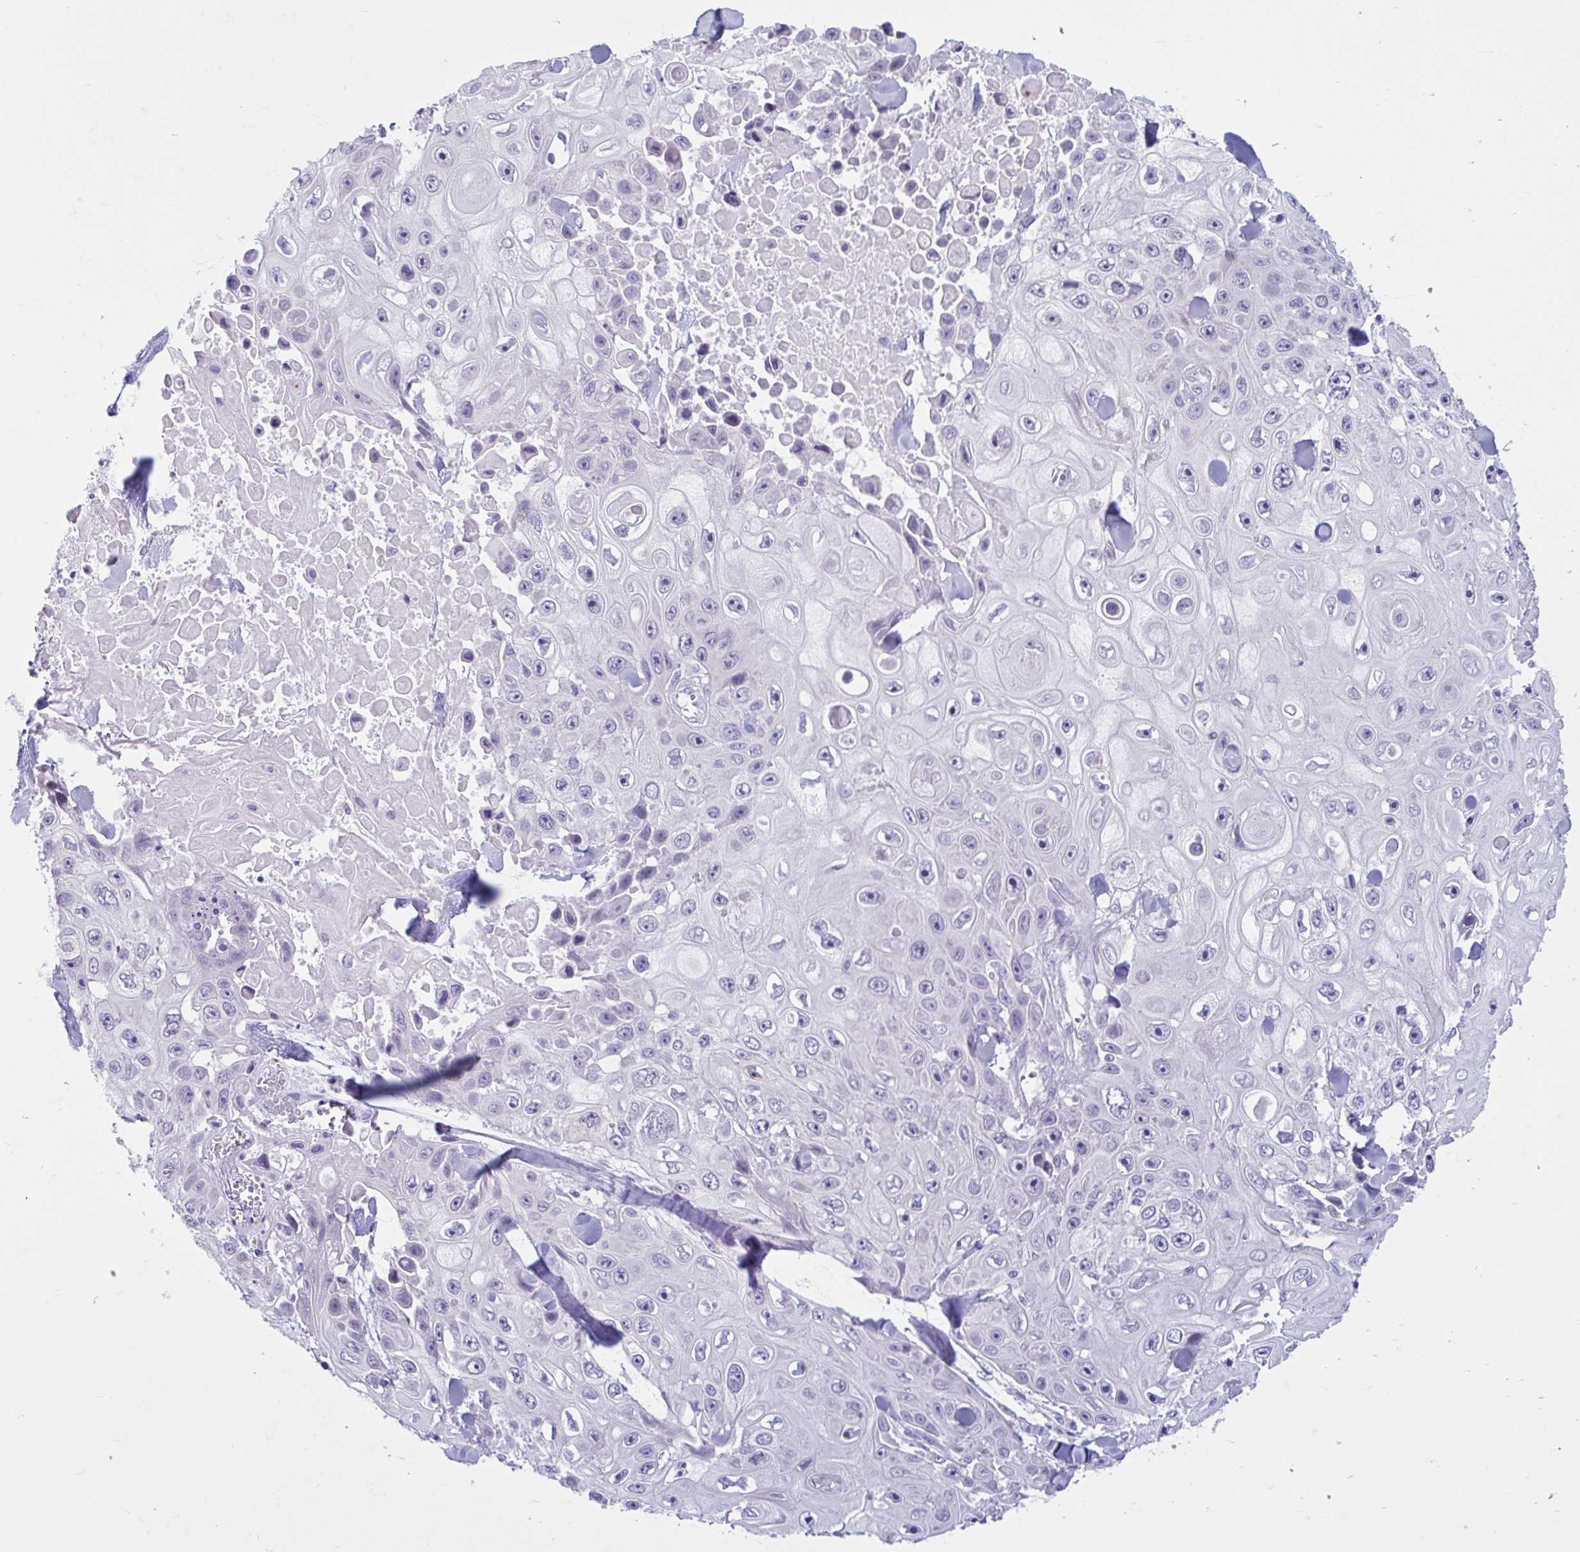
{"staining": {"intensity": "negative", "quantity": "none", "location": "none"}, "tissue": "skin cancer", "cell_type": "Tumor cells", "image_type": "cancer", "snomed": [{"axis": "morphology", "description": "Squamous cell carcinoma, NOS"}, {"axis": "topography", "description": "Skin"}], "caption": "A histopathology image of human skin cancer is negative for staining in tumor cells.", "gene": "FAM153A", "patient": {"sex": "male", "age": 82}}